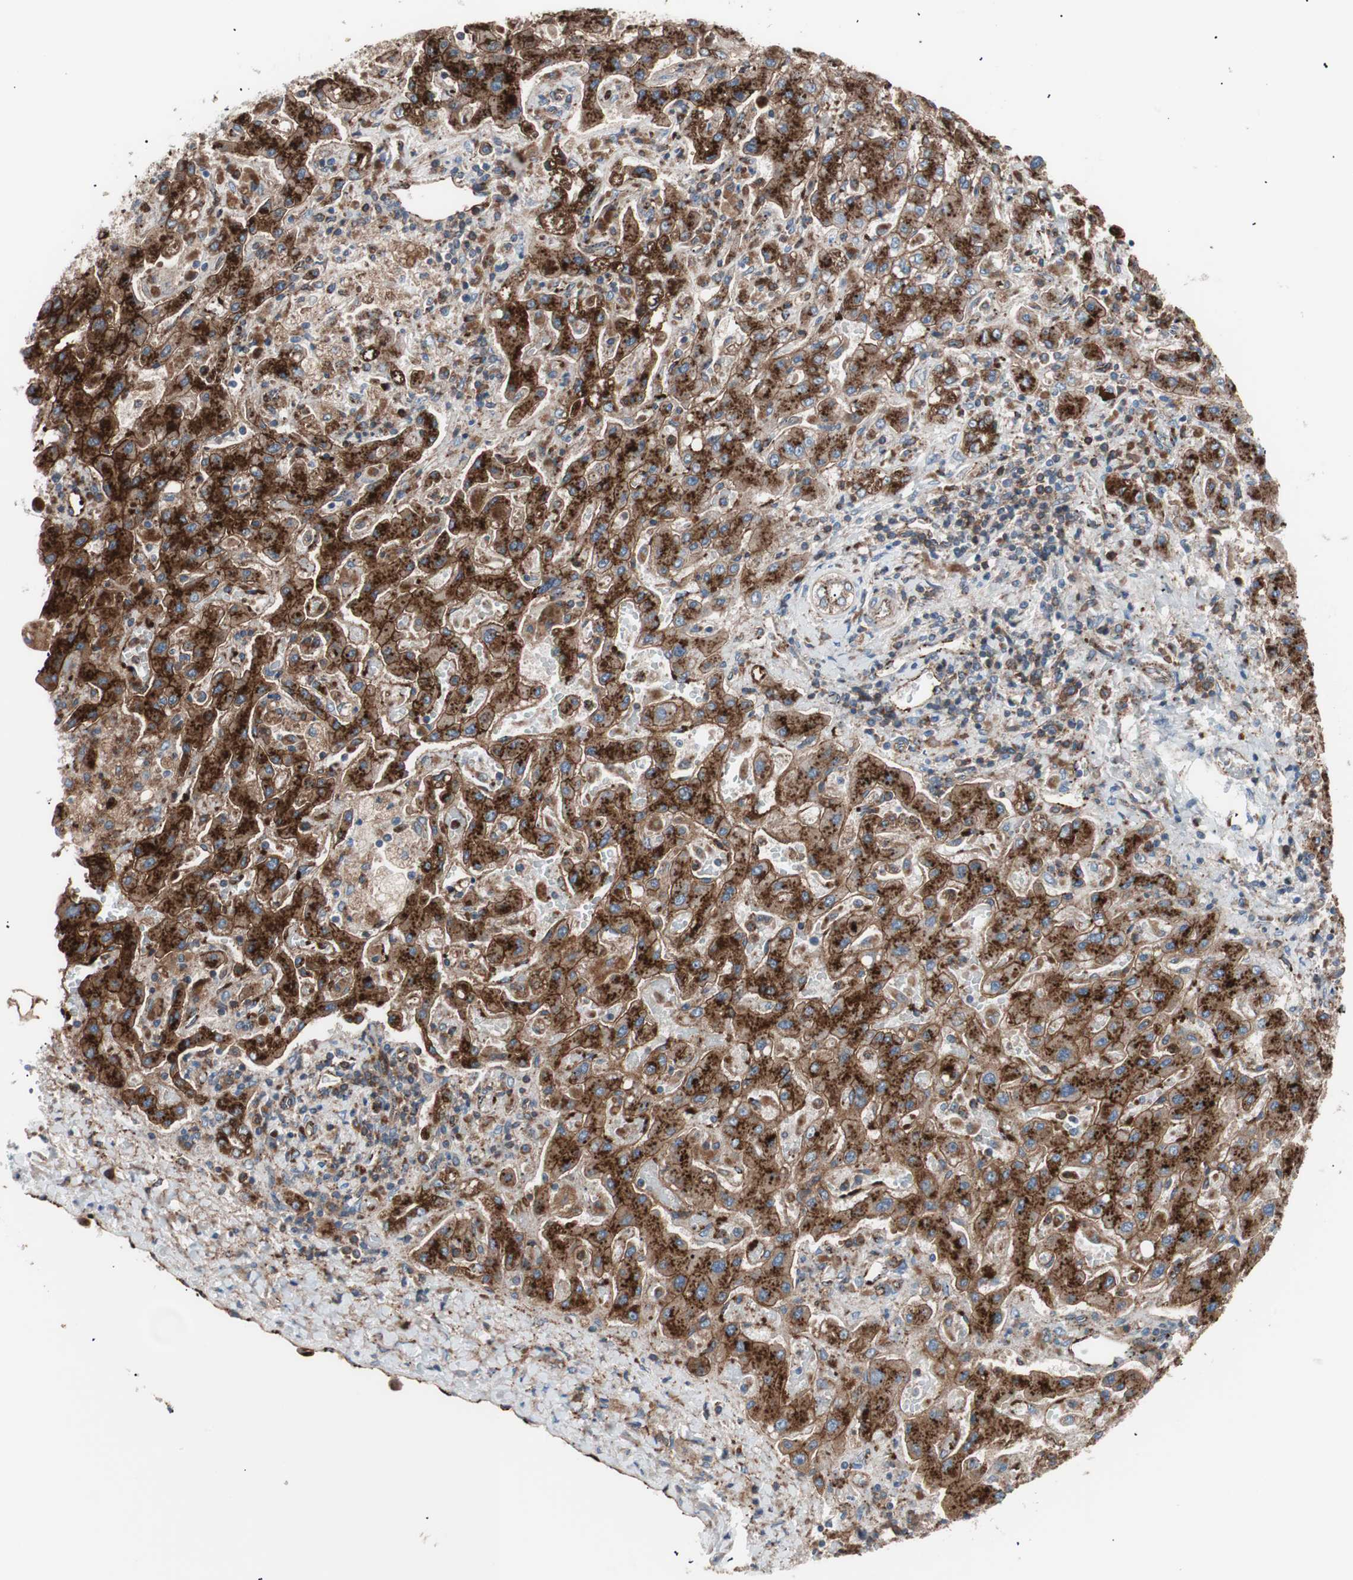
{"staining": {"intensity": "strong", "quantity": ">75%", "location": "cytoplasmic/membranous"}, "tissue": "liver cancer", "cell_type": "Tumor cells", "image_type": "cancer", "snomed": [{"axis": "morphology", "description": "Cholangiocarcinoma"}, {"axis": "topography", "description": "Liver"}], "caption": "There is high levels of strong cytoplasmic/membranous positivity in tumor cells of cholangiocarcinoma (liver), as demonstrated by immunohistochemical staining (brown color).", "gene": "FLOT2", "patient": {"sex": "male", "age": 50}}